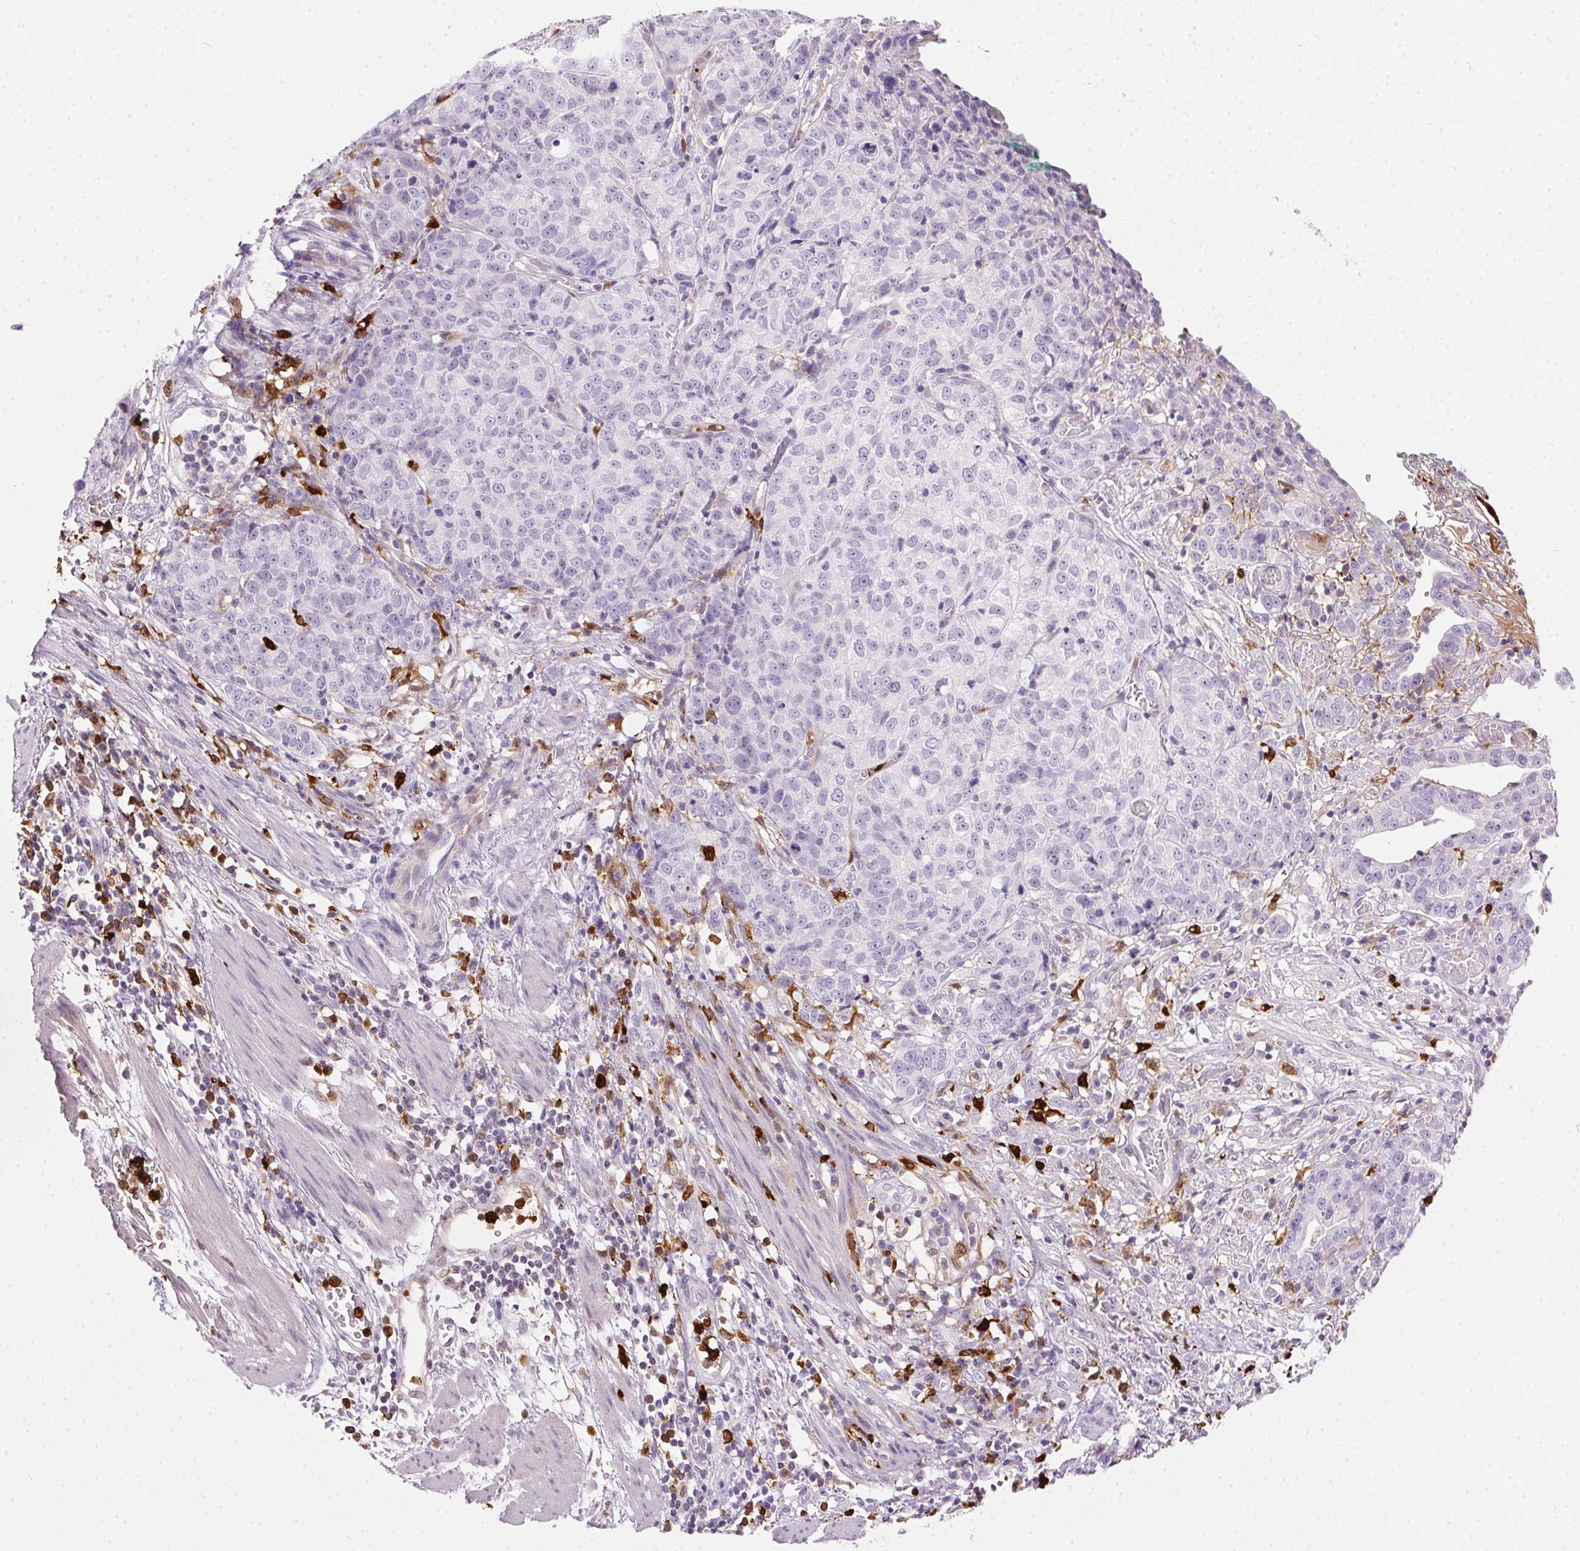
{"staining": {"intensity": "negative", "quantity": "none", "location": "none"}, "tissue": "stomach cancer", "cell_type": "Tumor cells", "image_type": "cancer", "snomed": [{"axis": "morphology", "description": "Adenocarcinoma, NOS"}, {"axis": "topography", "description": "Stomach, upper"}], "caption": "Protein analysis of stomach cancer reveals no significant expression in tumor cells. Nuclei are stained in blue.", "gene": "ORM1", "patient": {"sex": "female", "age": 67}}